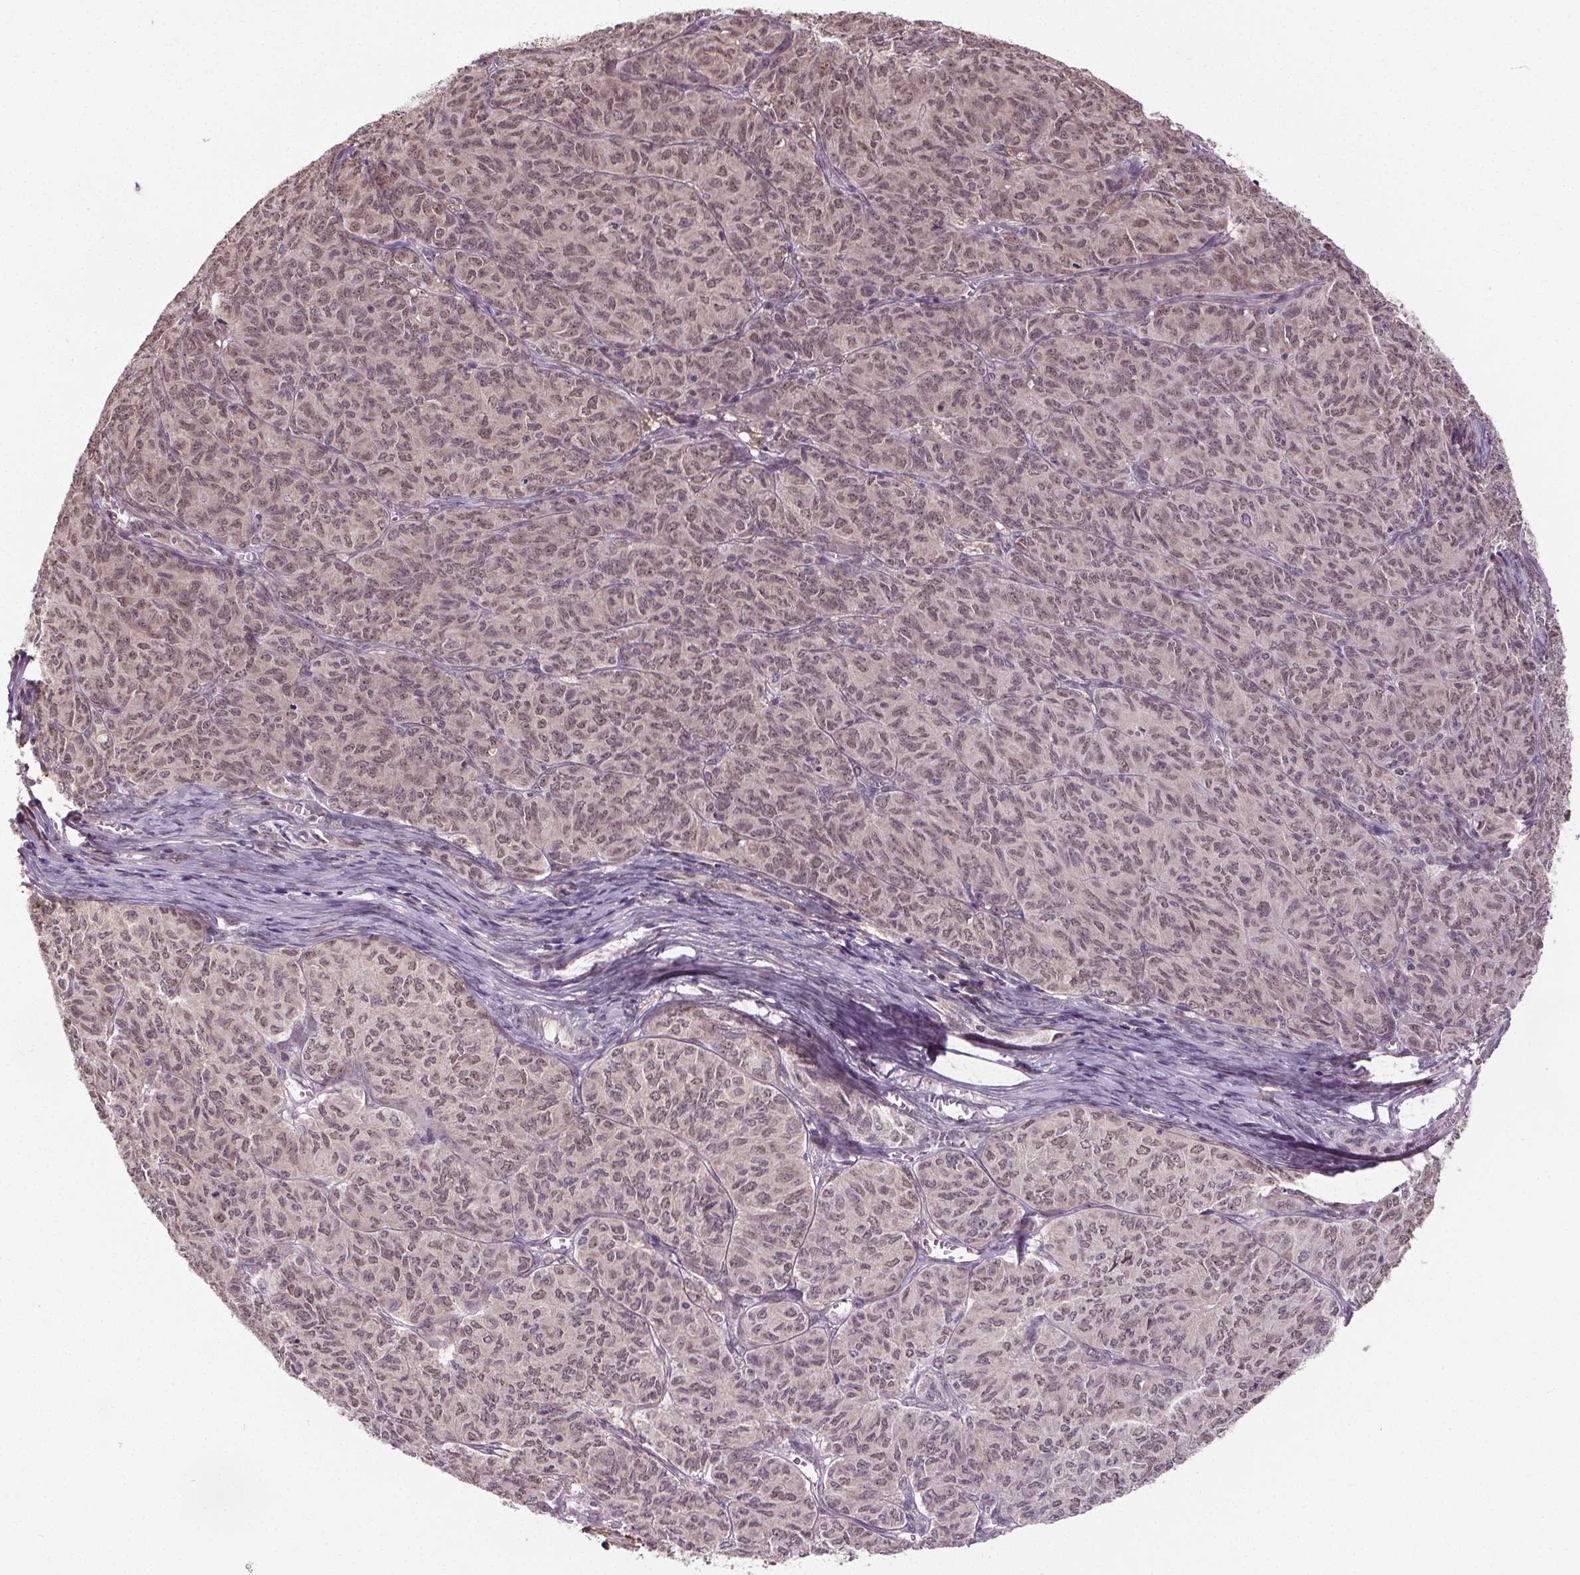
{"staining": {"intensity": "weak", "quantity": "<25%", "location": "nuclear"}, "tissue": "ovarian cancer", "cell_type": "Tumor cells", "image_type": "cancer", "snomed": [{"axis": "morphology", "description": "Carcinoma, endometroid"}, {"axis": "topography", "description": "Ovary"}], "caption": "Photomicrograph shows no protein expression in tumor cells of endometroid carcinoma (ovarian) tissue. (DAB IHC, high magnification).", "gene": "KIAA0232", "patient": {"sex": "female", "age": 80}}